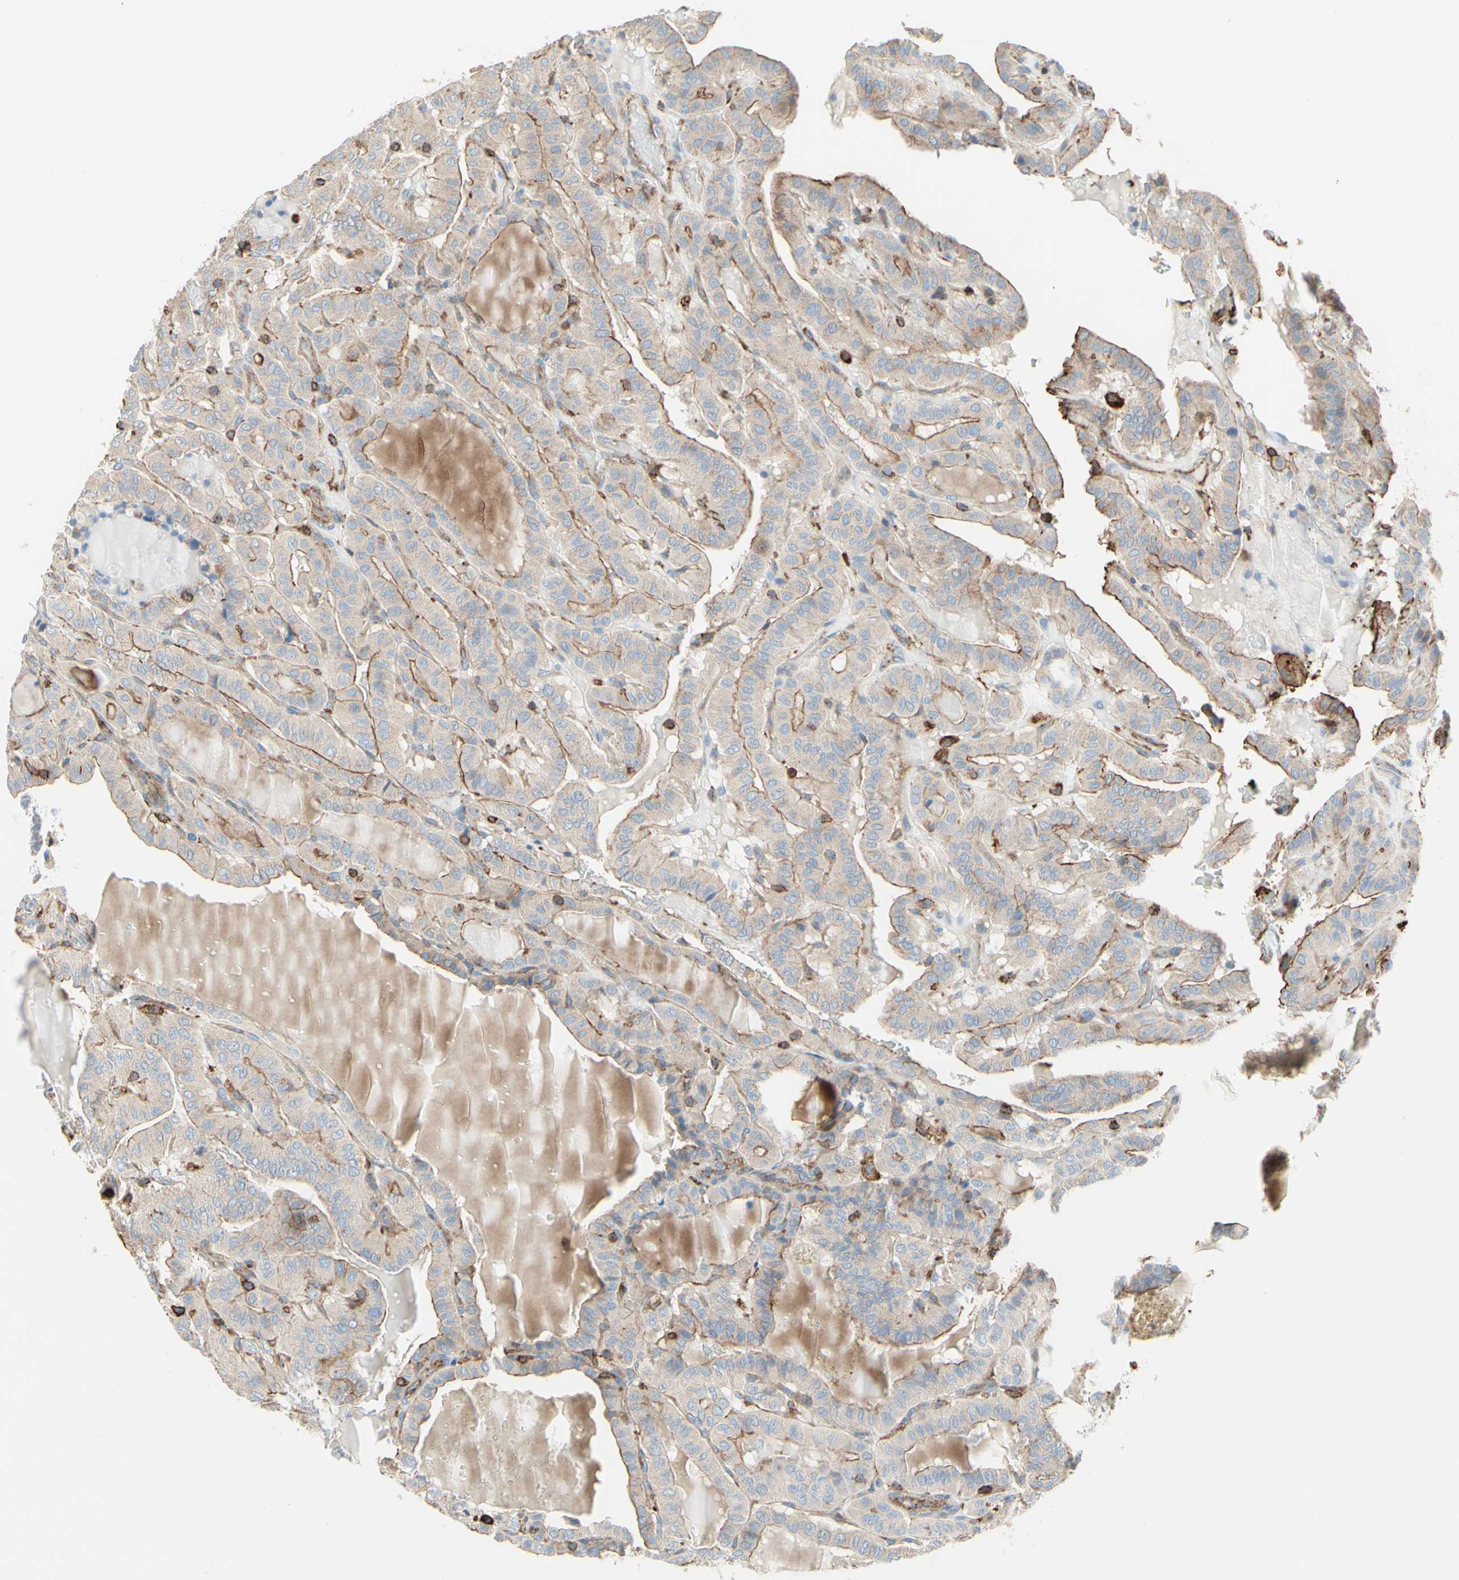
{"staining": {"intensity": "moderate", "quantity": "25%-75%", "location": "cytoplasmic/membranous"}, "tissue": "thyroid cancer", "cell_type": "Tumor cells", "image_type": "cancer", "snomed": [{"axis": "morphology", "description": "Papillary adenocarcinoma, NOS"}, {"axis": "topography", "description": "Thyroid gland"}], "caption": "An IHC image of neoplastic tissue is shown. Protein staining in brown highlights moderate cytoplasmic/membranous positivity in thyroid papillary adenocarcinoma within tumor cells.", "gene": "SEMA4C", "patient": {"sex": "male", "age": 77}}